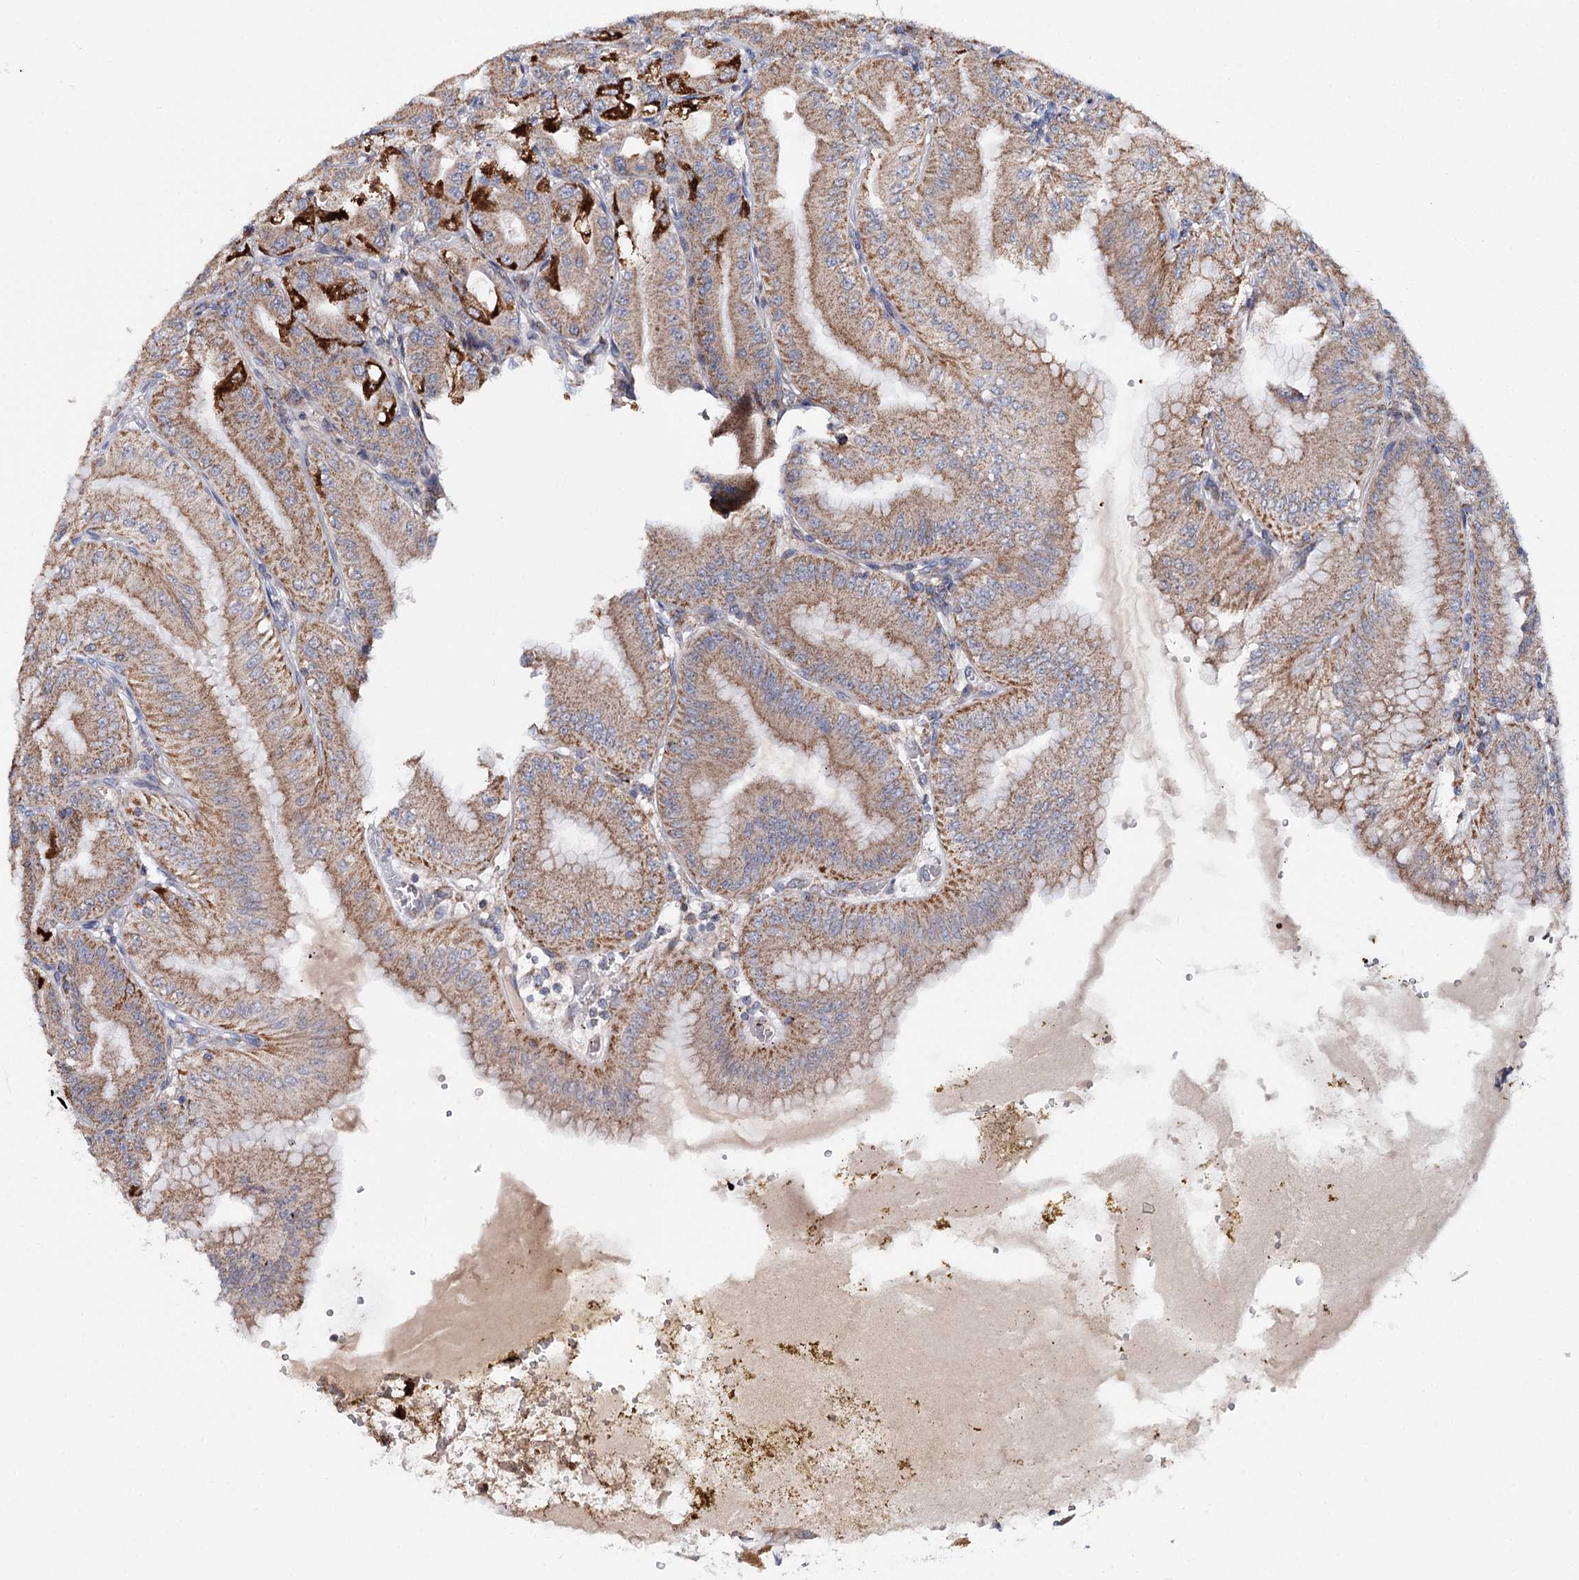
{"staining": {"intensity": "strong", "quantity": "25%-75%", "location": "cytoplasmic/membranous"}, "tissue": "stomach", "cell_type": "Glandular cells", "image_type": "normal", "snomed": [{"axis": "morphology", "description": "Normal tissue, NOS"}, {"axis": "topography", "description": "Stomach, upper"}, {"axis": "topography", "description": "Stomach, lower"}], "caption": "Approximately 25%-75% of glandular cells in unremarkable human stomach demonstrate strong cytoplasmic/membranous protein positivity as visualized by brown immunohistochemical staining.", "gene": "CFAP46", "patient": {"sex": "male", "age": 71}}